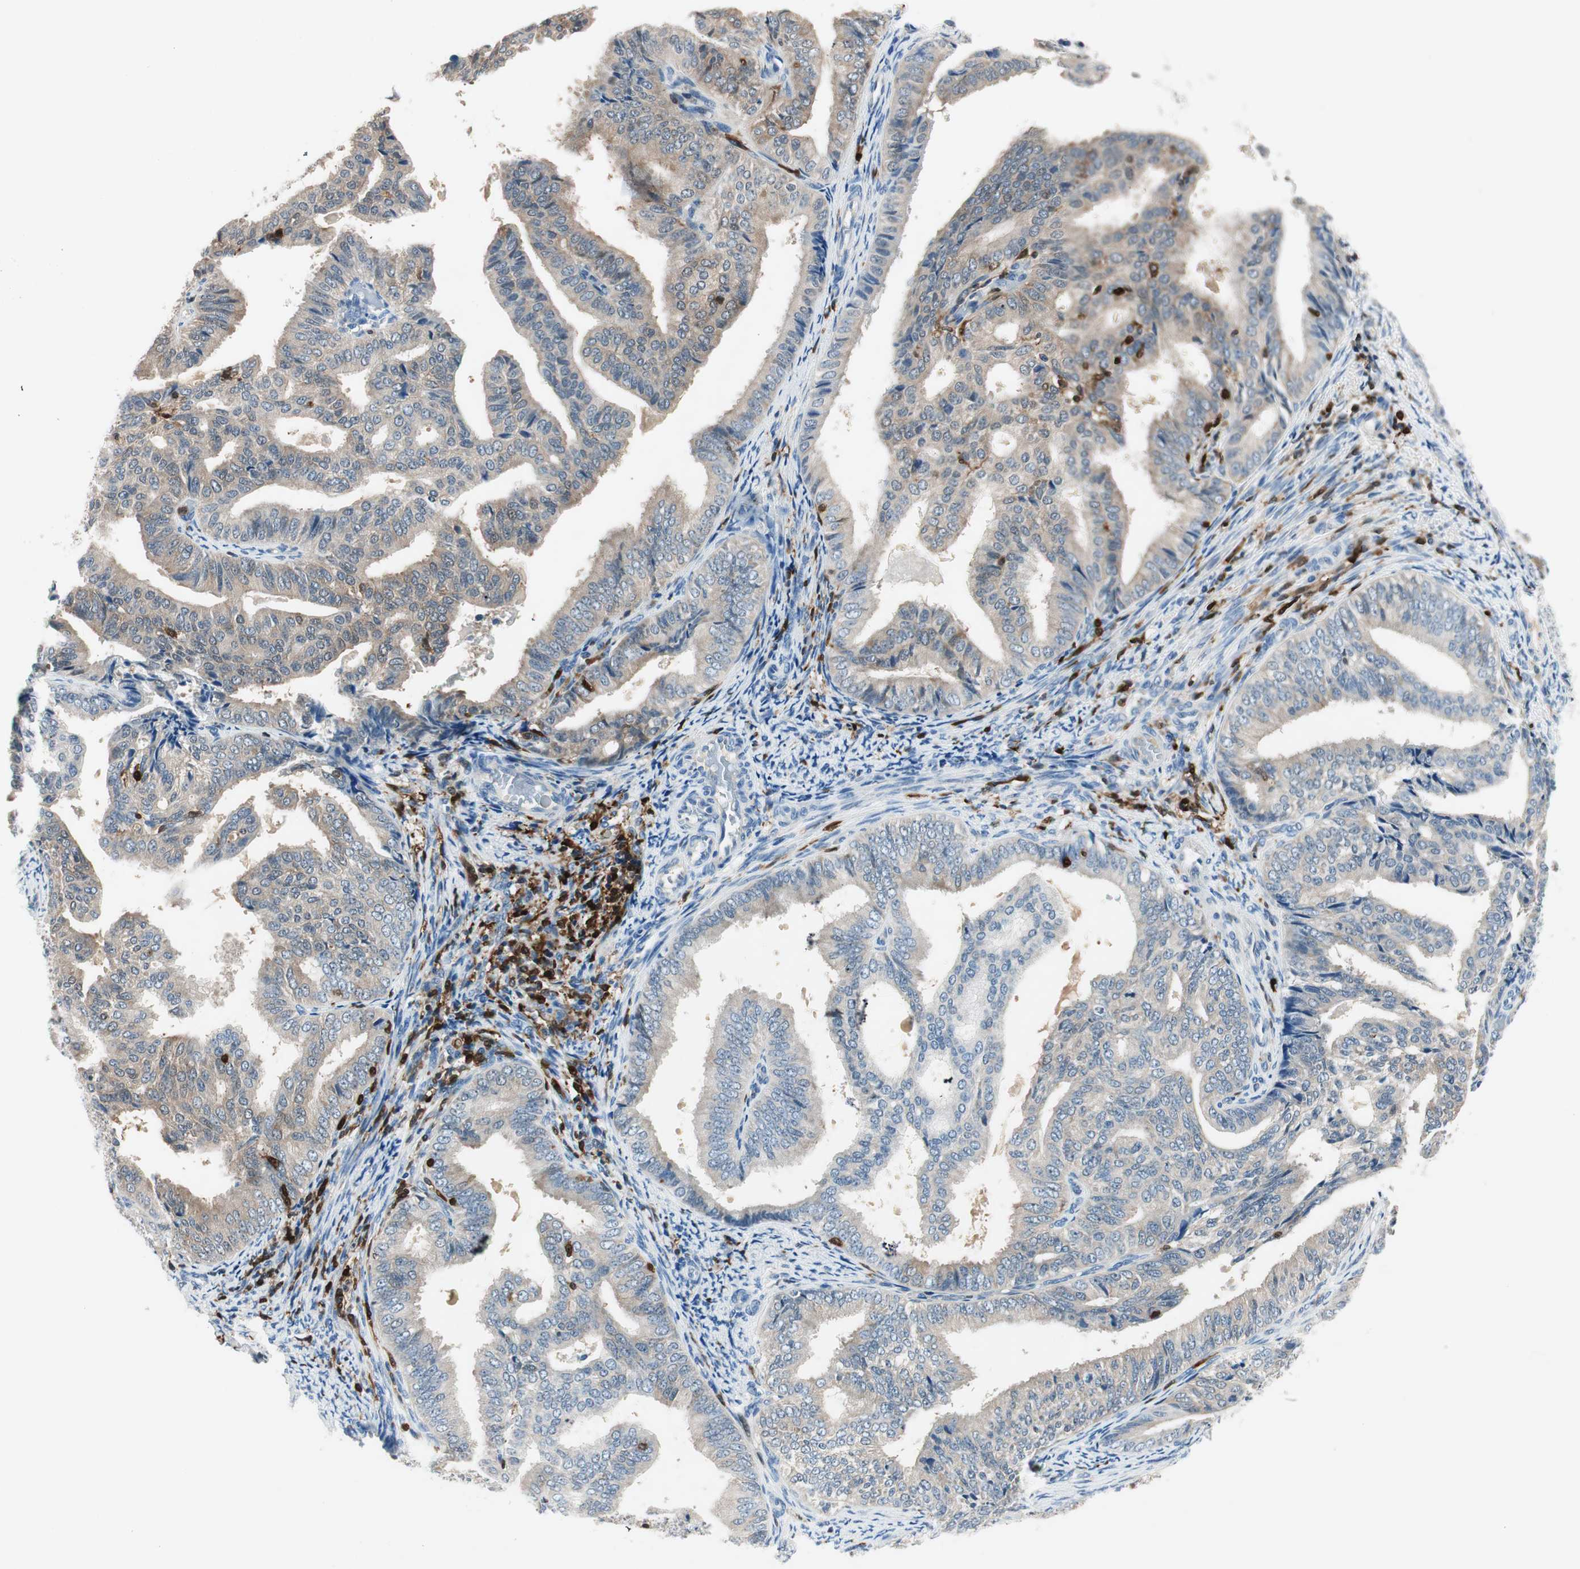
{"staining": {"intensity": "weak", "quantity": "25%-75%", "location": "cytoplasmic/membranous"}, "tissue": "endometrial cancer", "cell_type": "Tumor cells", "image_type": "cancer", "snomed": [{"axis": "morphology", "description": "Adenocarcinoma, NOS"}, {"axis": "topography", "description": "Endometrium"}], "caption": "Endometrial cancer (adenocarcinoma) stained with a brown dye reveals weak cytoplasmic/membranous positive positivity in about 25%-75% of tumor cells.", "gene": "COTL1", "patient": {"sex": "female", "age": 58}}